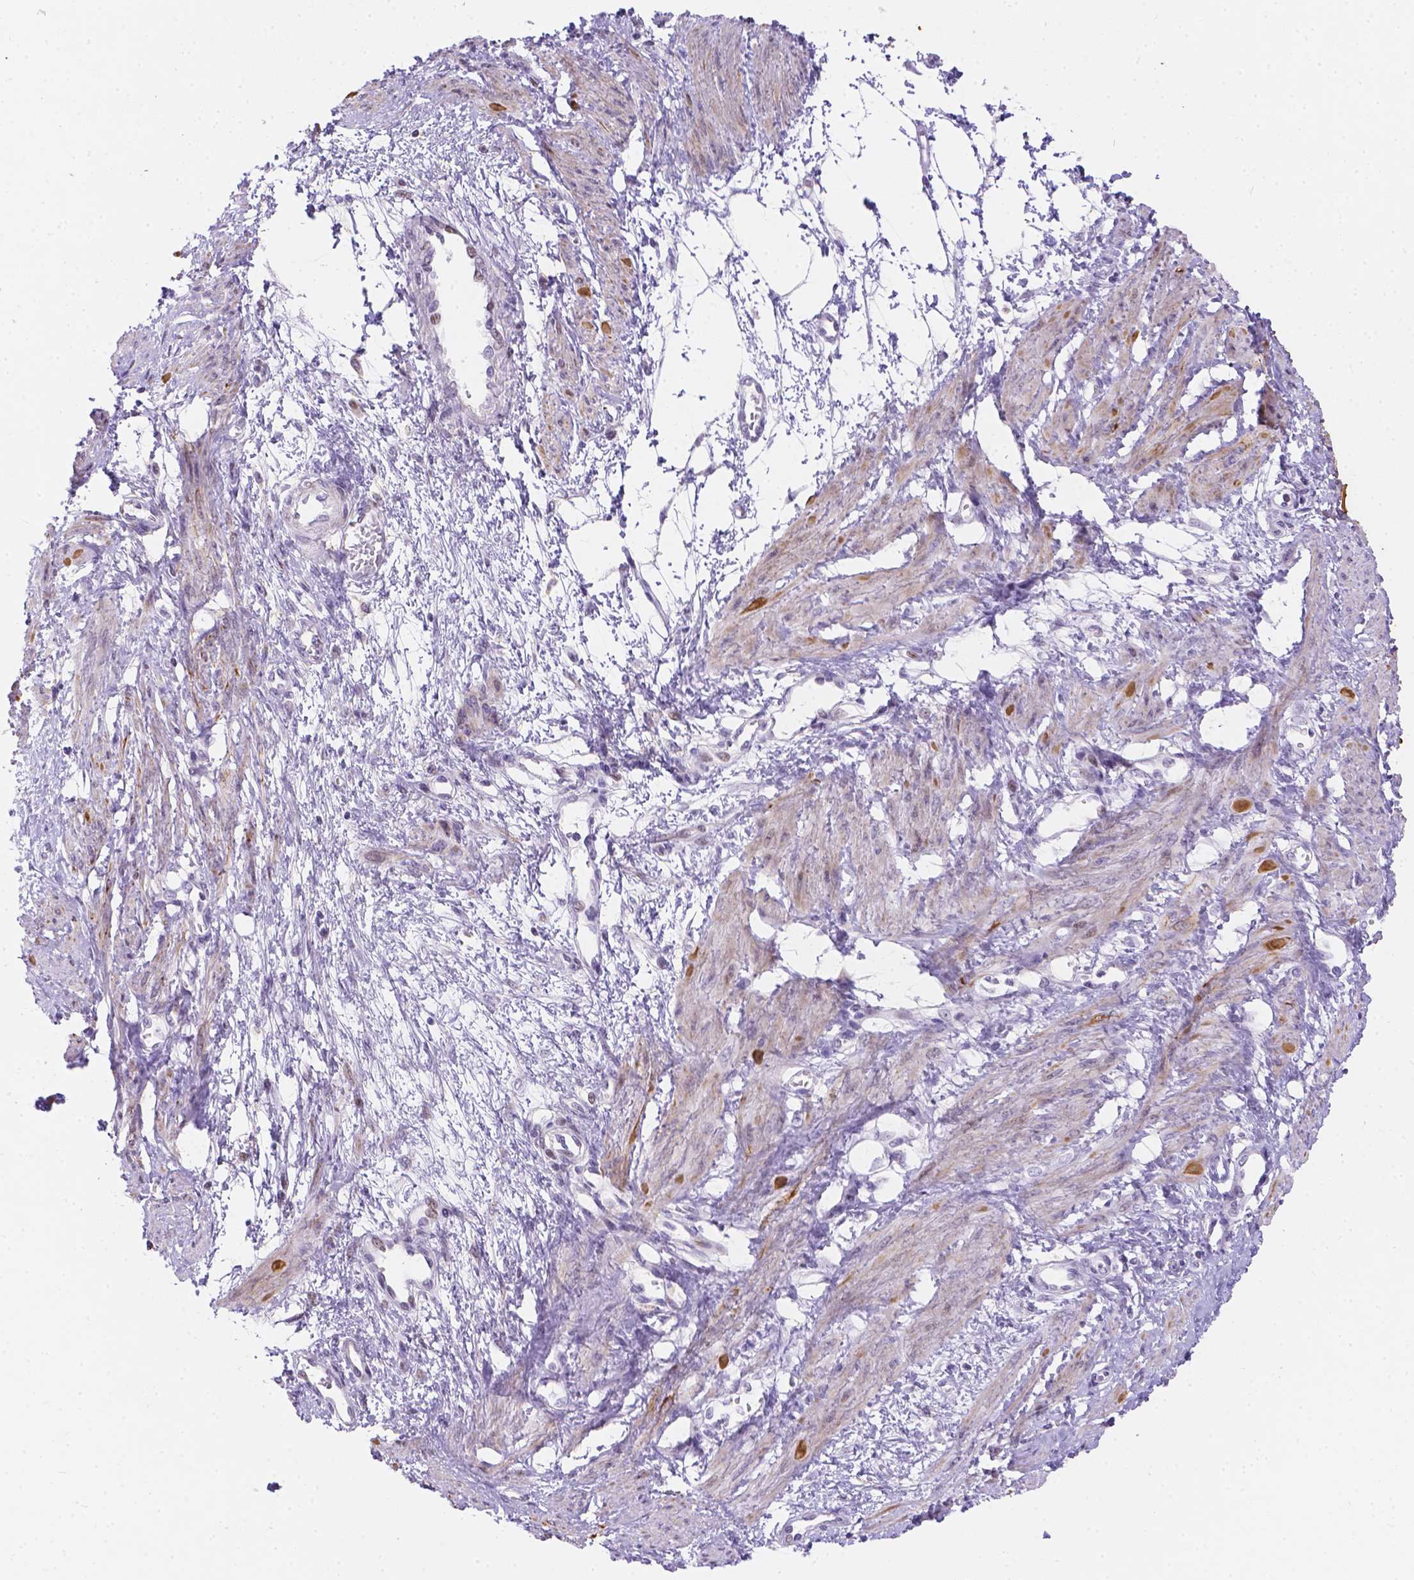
{"staining": {"intensity": "weak", "quantity": "25%-75%", "location": "cytoplasmic/membranous"}, "tissue": "smooth muscle", "cell_type": "Smooth muscle cells", "image_type": "normal", "snomed": [{"axis": "morphology", "description": "Normal tissue, NOS"}, {"axis": "topography", "description": "Smooth muscle"}, {"axis": "topography", "description": "Uterus"}], "caption": "Human smooth muscle stained for a protein (brown) demonstrates weak cytoplasmic/membranous positive staining in about 25%-75% of smooth muscle cells.", "gene": "DMWD", "patient": {"sex": "female", "age": 39}}